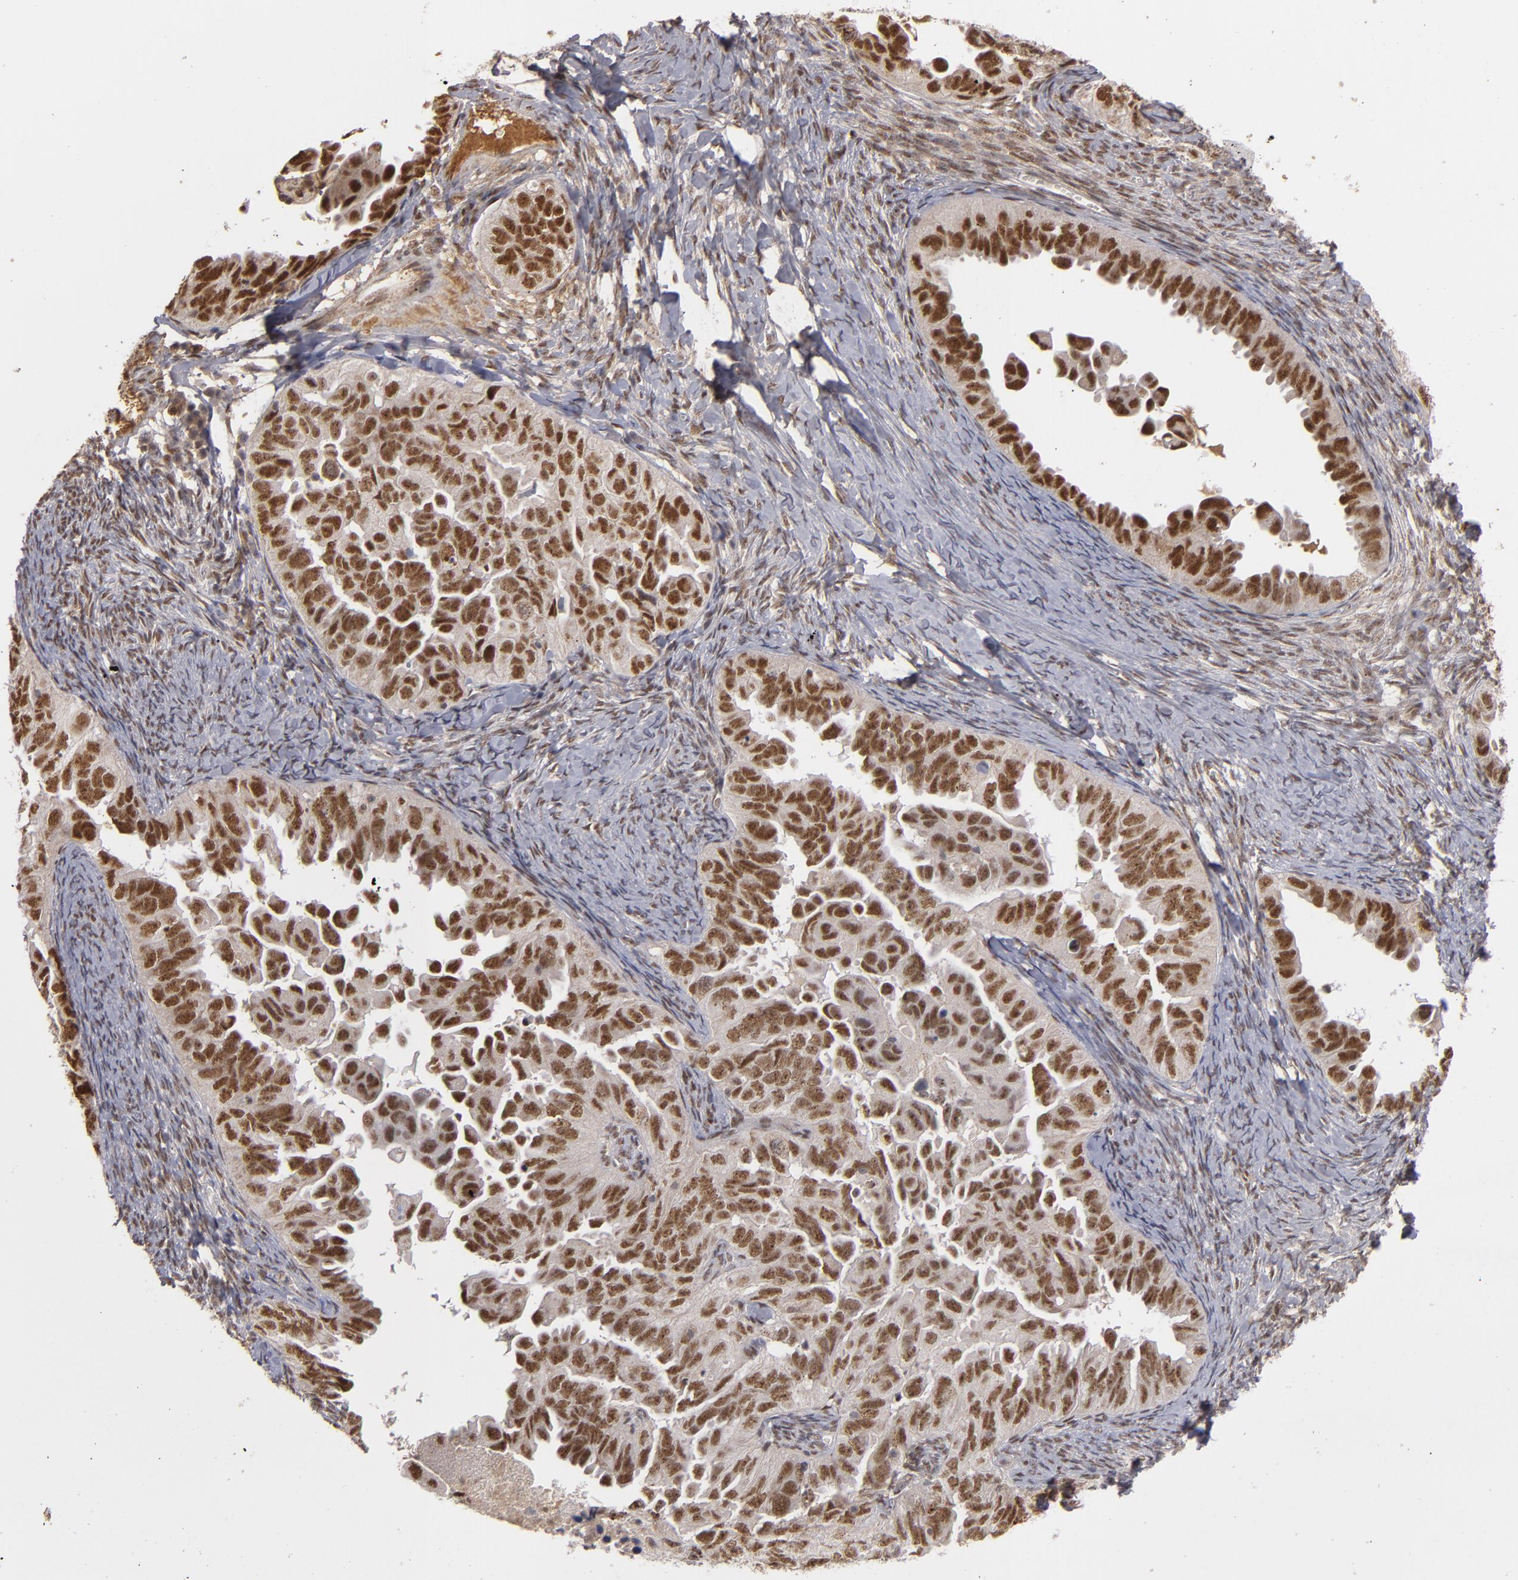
{"staining": {"intensity": "strong", "quantity": ">75%", "location": "nuclear"}, "tissue": "ovarian cancer", "cell_type": "Tumor cells", "image_type": "cancer", "snomed": [{"axis": "morphology", "description": "Cystadenocarcinoma, serous, NOS"}, {"axis": "topography", "description": "Ovary"}], "caption": "A photomicrograph showing strong nuclear positivity in about >75% of tumor cells in ovarian cancer (serous cystadenocarcinoma), as visualized by brown immunohistochemical staining.", "gene": "ZNF234", "patient": {"sex": "female", "age": 82}}